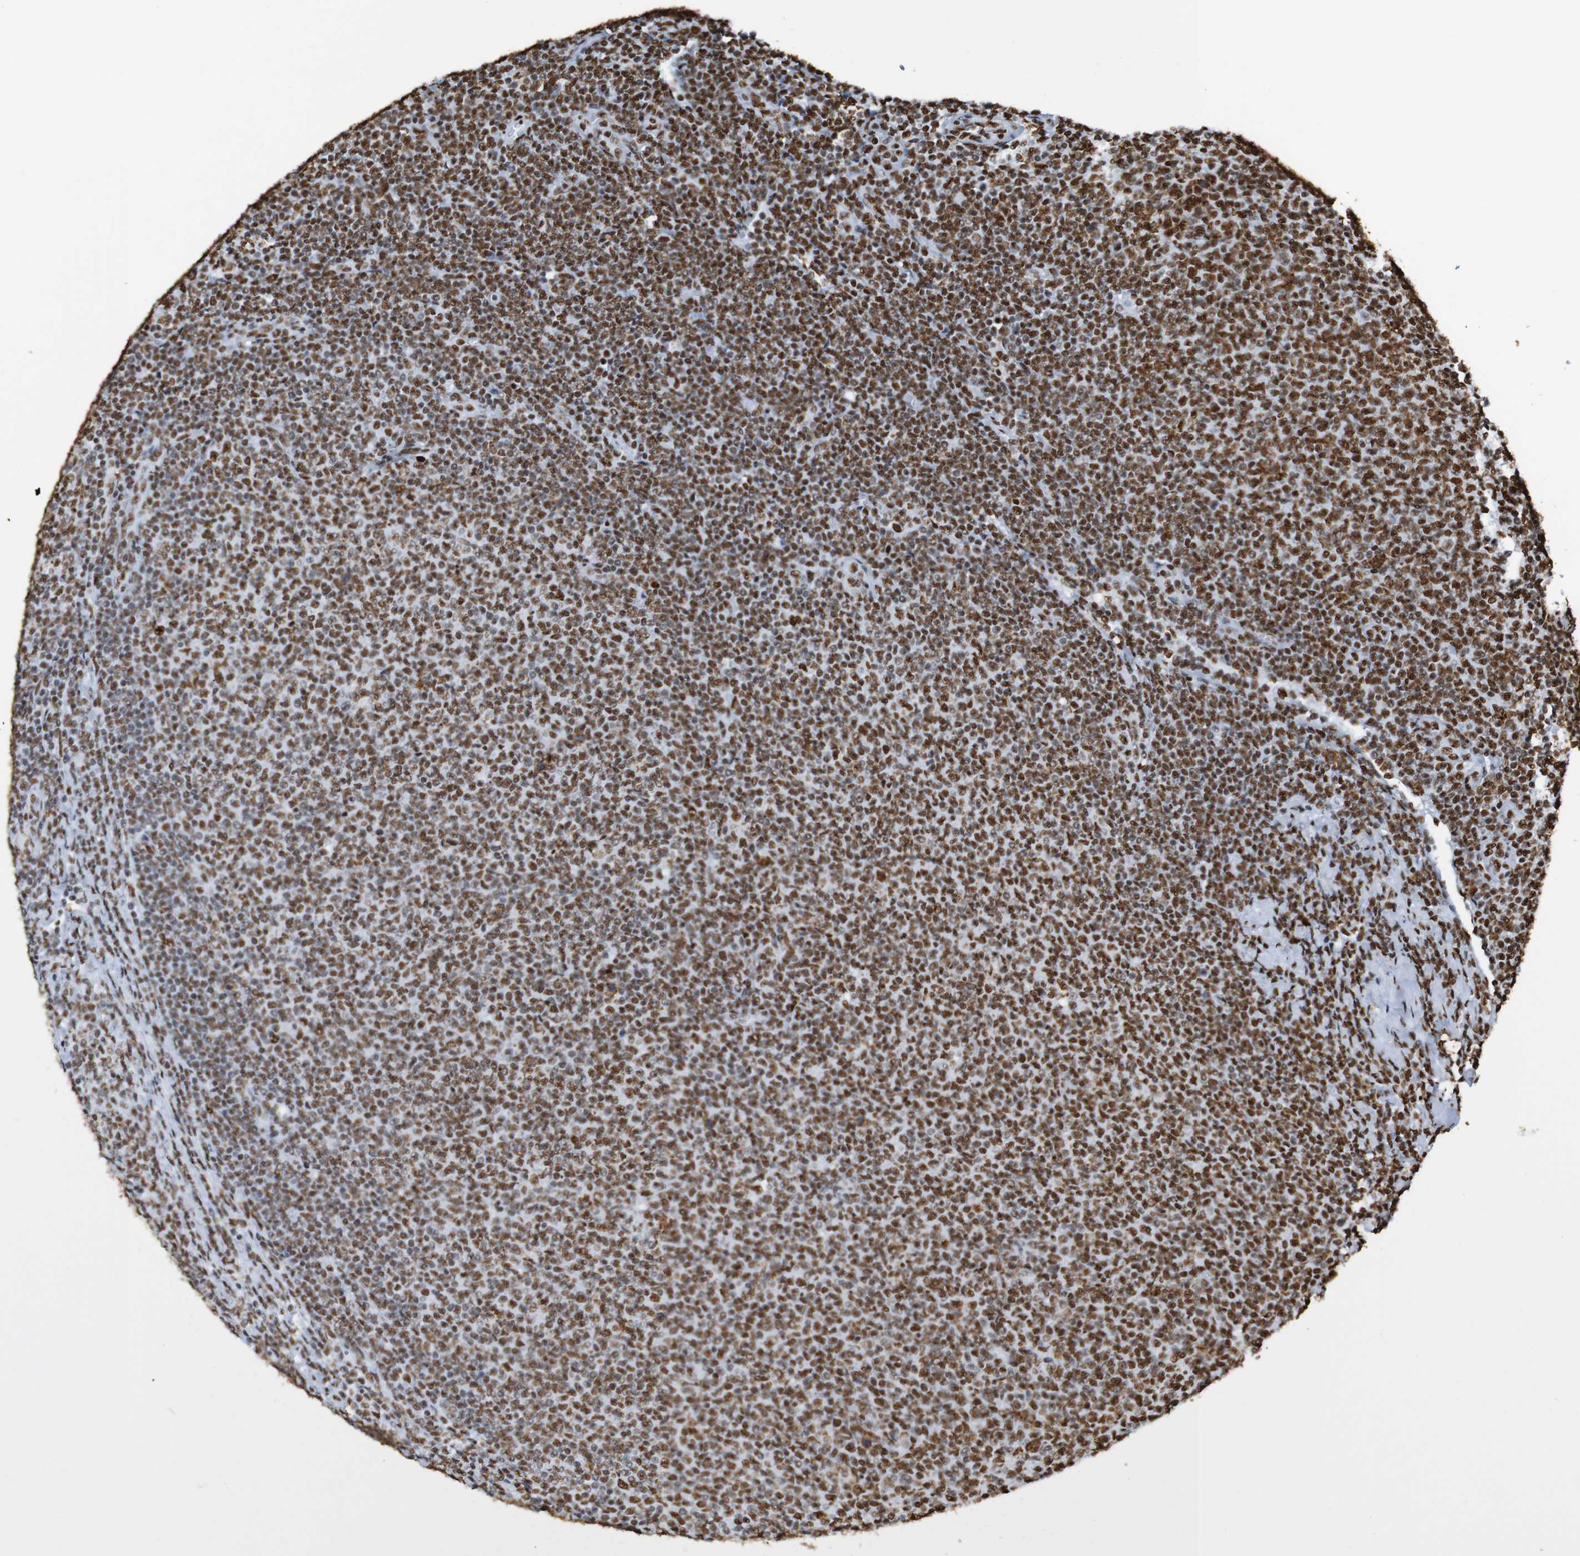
{"staining": {"intensity": "strong", "quantity": ">75%", "location": "nuclear"}, "tissue": "lymphoma", "cell_type": "Tumor cells", "image_type": "cancer", "snomed": [{"axis": "morphology", "description": "Malignant lymphoma, non-Hodgkin's type, Low grade"}, {"axis": "topography", "description": "Lymph node"}], "caption": "Immunohistochemistry (IHC) staining of lymphoma, which displays high levels of strong nuclear staining in about >75% of tumor cells indicating strong nuclear protein expression. The staining was performed using DAB (3,3'-diaminobenzidine) (brown) for protein detection and nuclei were counterstained in hematoxylin (blue).", "gene": "SRSF3", "patient": {"sex": "male", "age": 66}}